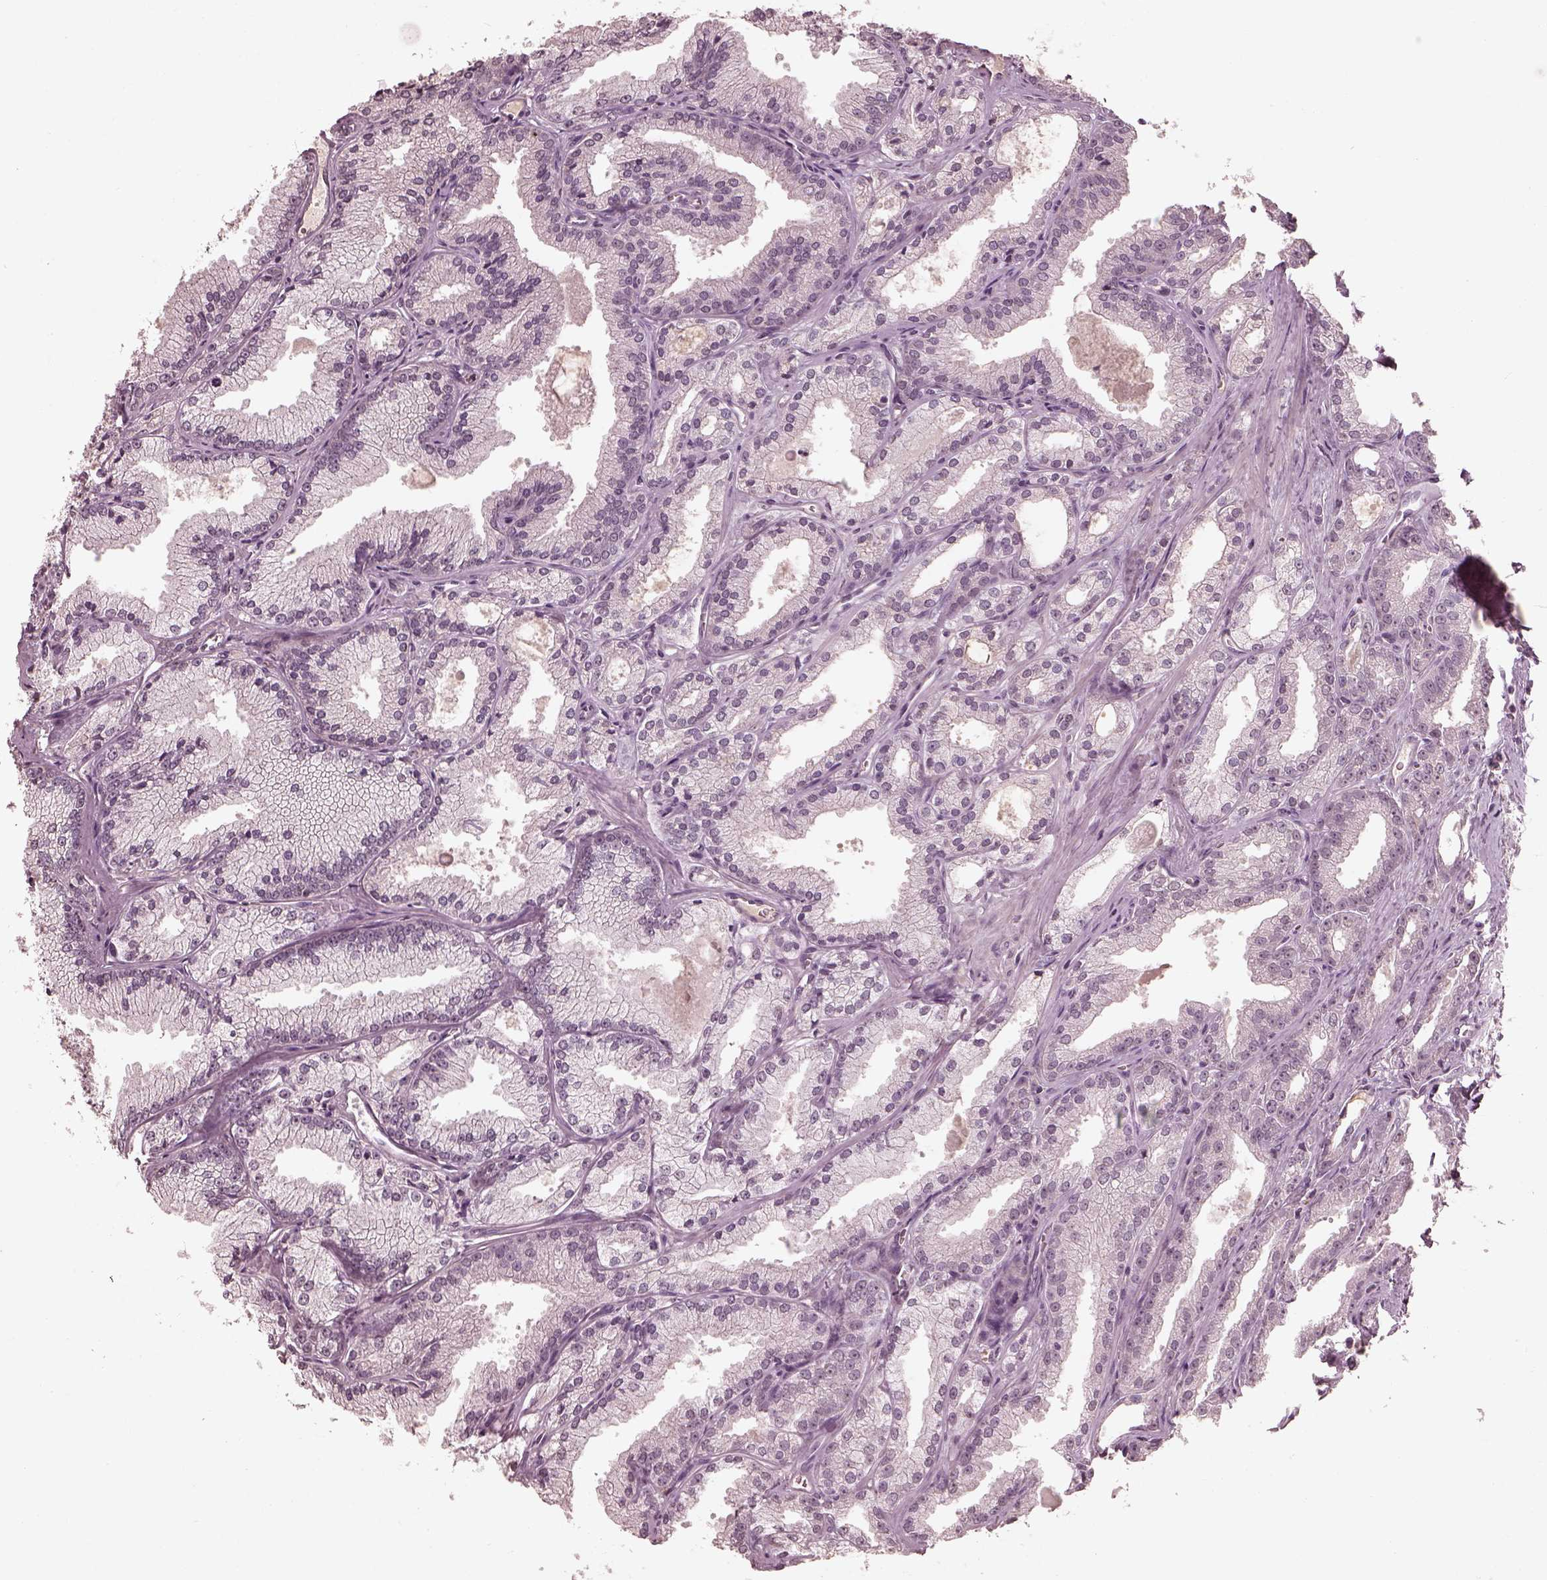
{"staining": {"intensity": "negative", "quantity": "none", "location": "none"}, "tissue": "prostate cancer", "cell_type": "Tumor cells", "image_type": "cancer", "snomed": [{"axis": "morphology", "description": "Adenocarcinoma, NOS"}, {"axis": "morphology", "description": "Adenocarcinoma, High grade"}, {"axis": "topography", "description": "Prostate"}], "caption": "A histopathology image of prostate cancer stained for a protein exhibits no brown staining in tumor cells.", "gene": "CALR3", "patient": {"sex": "male", "age": 70}}